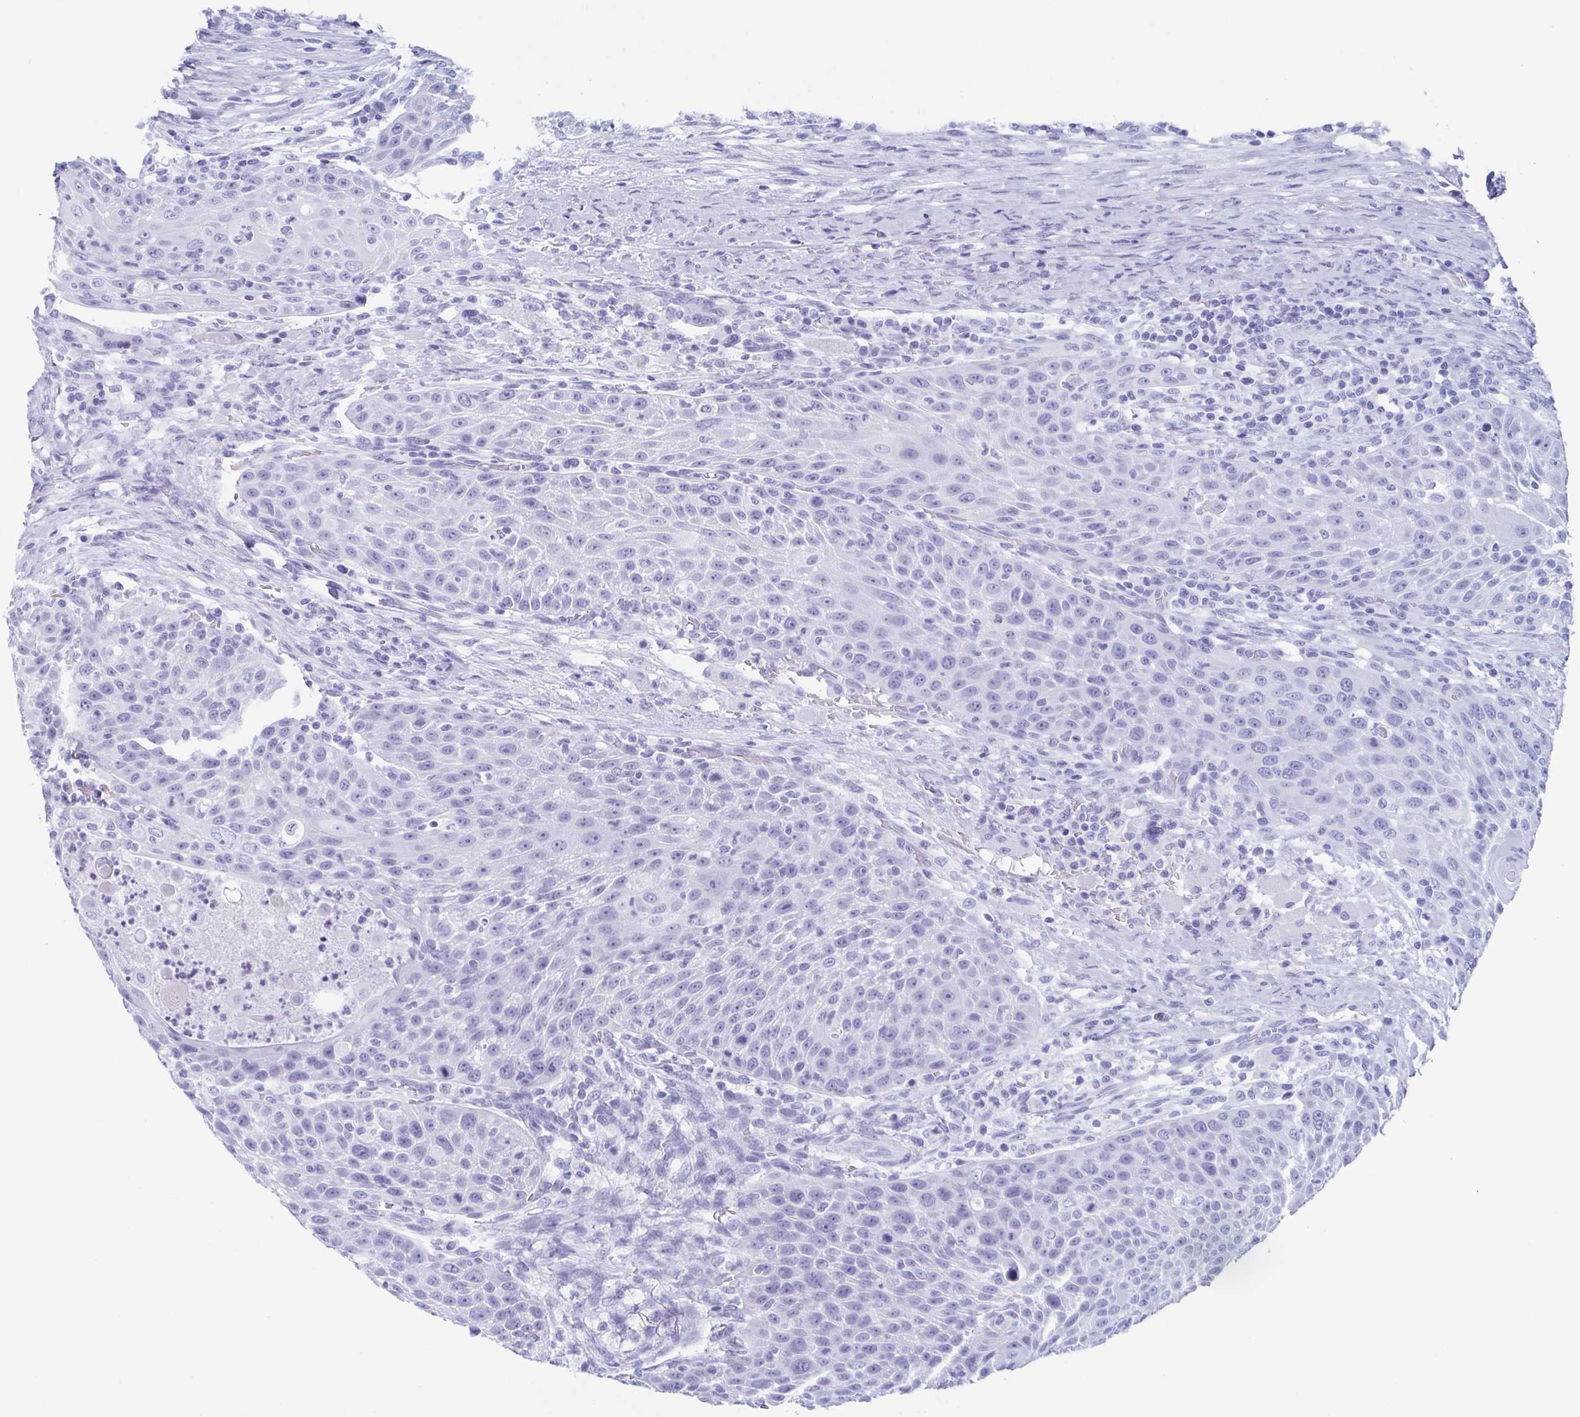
{"staining": {"intensity": "negative", "quantity": "none", "location": "none"}, "tissue": "head and neck cancer", "cell_type": "Tumor cells", "image_type": "cancer", "snomed": [{"axis": "morphology", "description": "Squamous cell carcinoma, NOS"}, {"axis": "topography", "description": "Head-Neck"}], "caption": "This is an immunohistochemistry photomicrograph of head and neck cancer. There is no expression in tumor cells.", "gene": "LYRM2", "patient": {"sex": "male", "age": 69}}